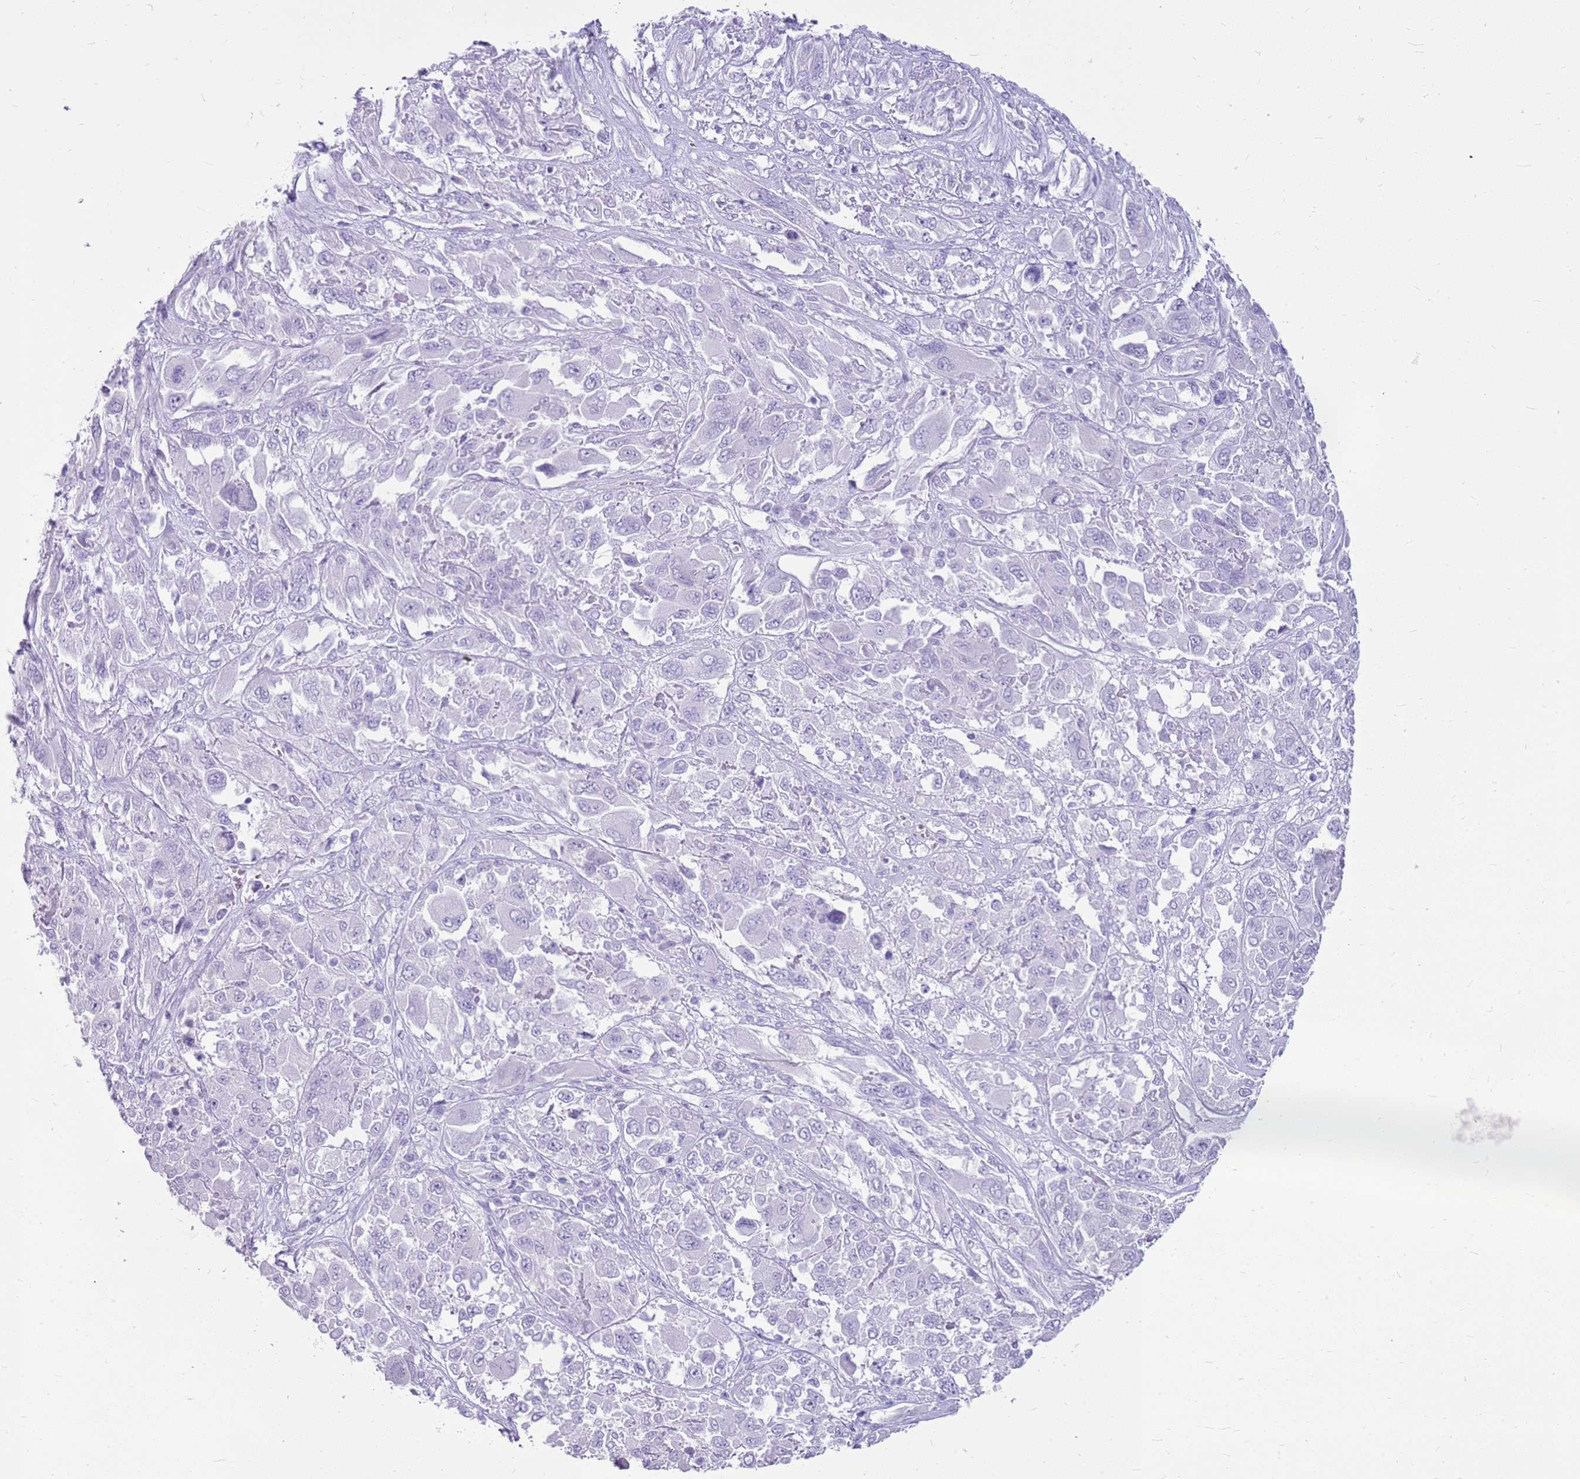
{"staining": {"intensity": "negative", "quantity": "none", "location": "none"}, "tissue": "melanoma", "cell_type": "Tumor cells", "image_type": "cancer", "snomed": [{"axis": "morphology", "description": "Malignant melanoma, NOS"}, {"axis": "topography", "description": "Skin"}], "caption": "Human melanoma stained for a protein using IHC demonstrates no expression in tumor cells.", "gene": "CA8", "patient": {"sex": "female", "age": 91}}